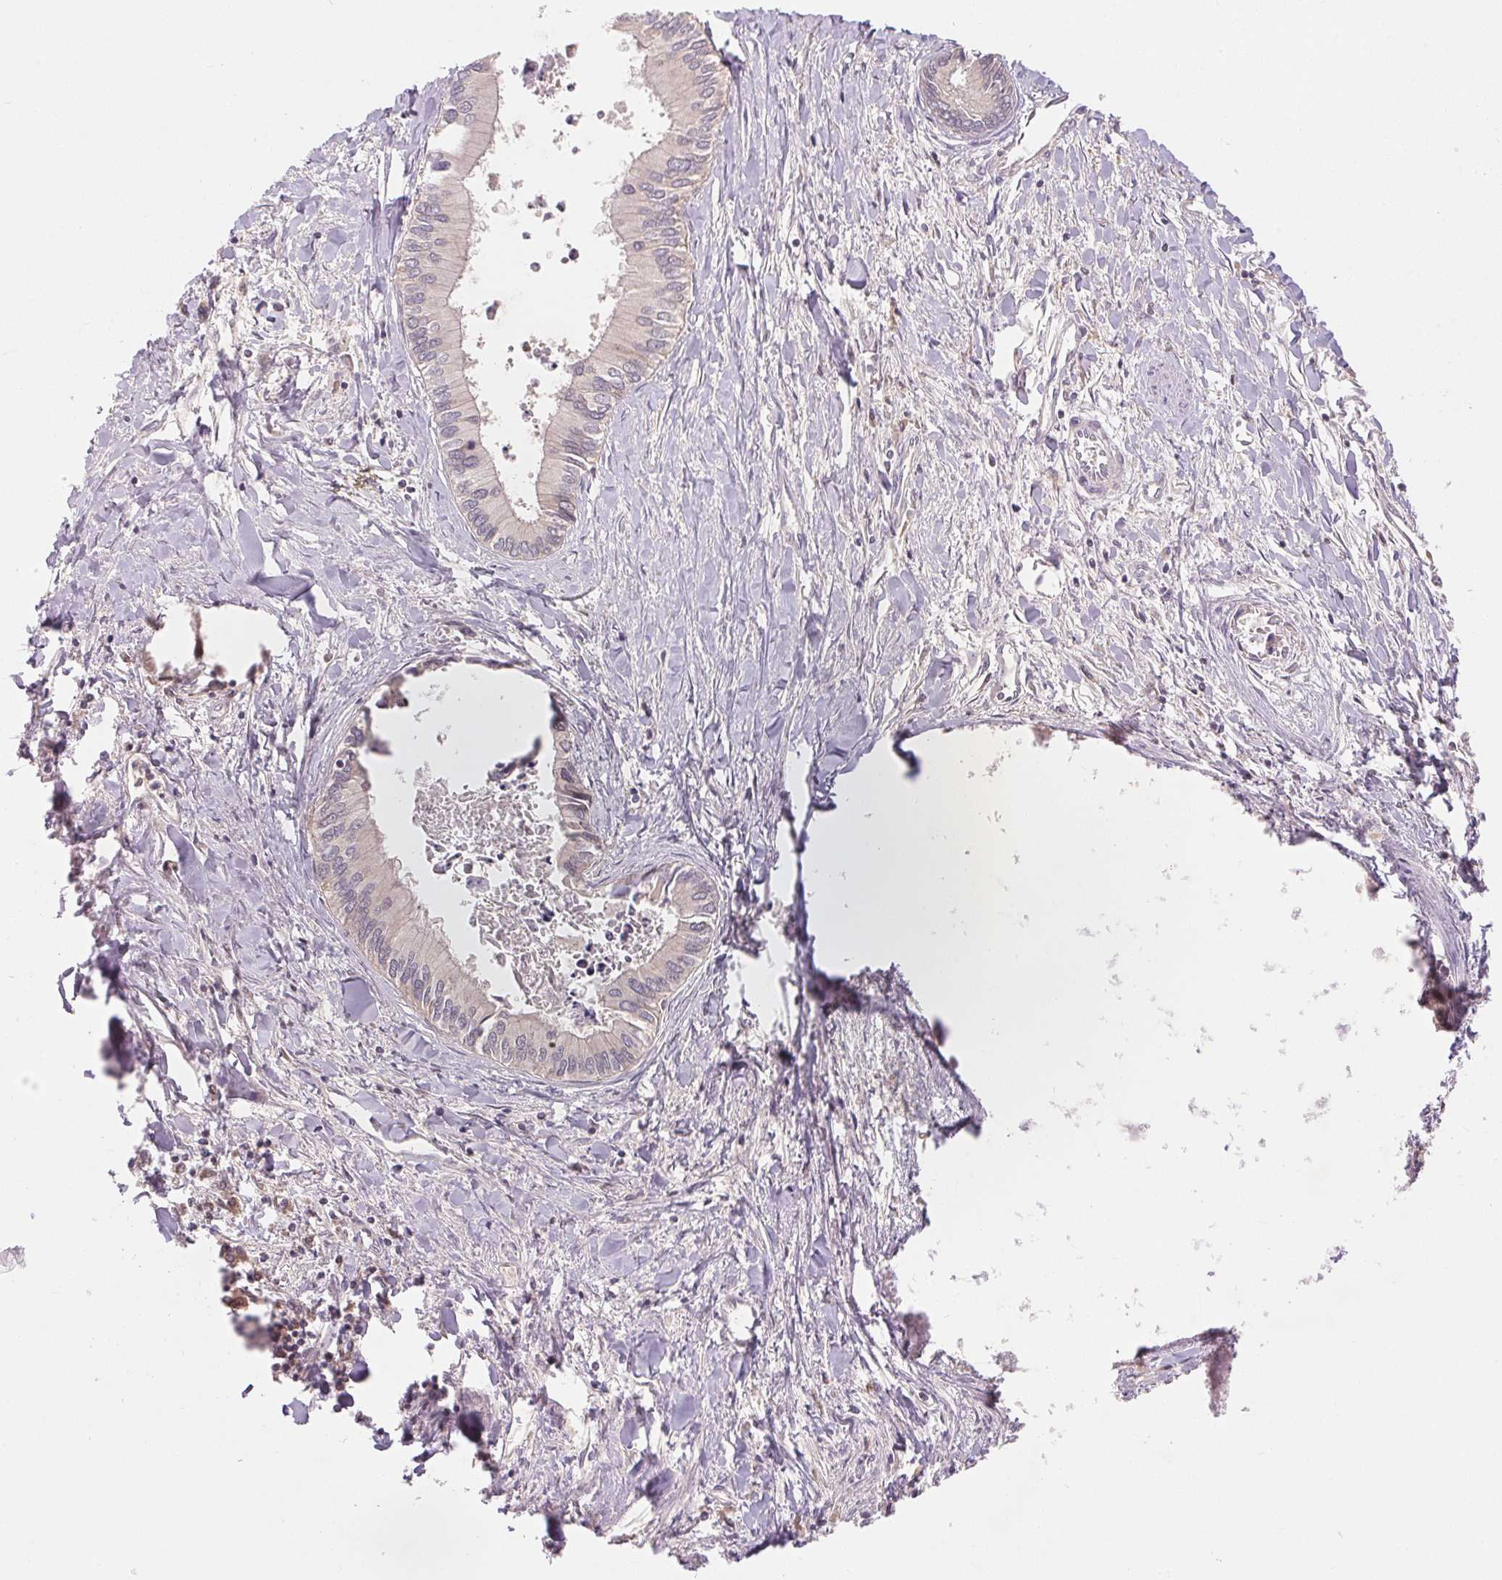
{"staining": {"intensity": "negative", "quantity": "none", "location": "none"}, "tissue": "liver cancer", "cell_type": "Tumor cells", "image_type": "cancer", "snomed": [{"axis": "morphology", "description": "Cholangiocarcinoma"}, {"axis": "topography", "description": "Liver"}], "caption": "The IHC micrograph has no significant positivity in tumor cells of liver cancer tissue.", "gene": "BNIP5", "patient": {"sex": "male", "age": 66}}